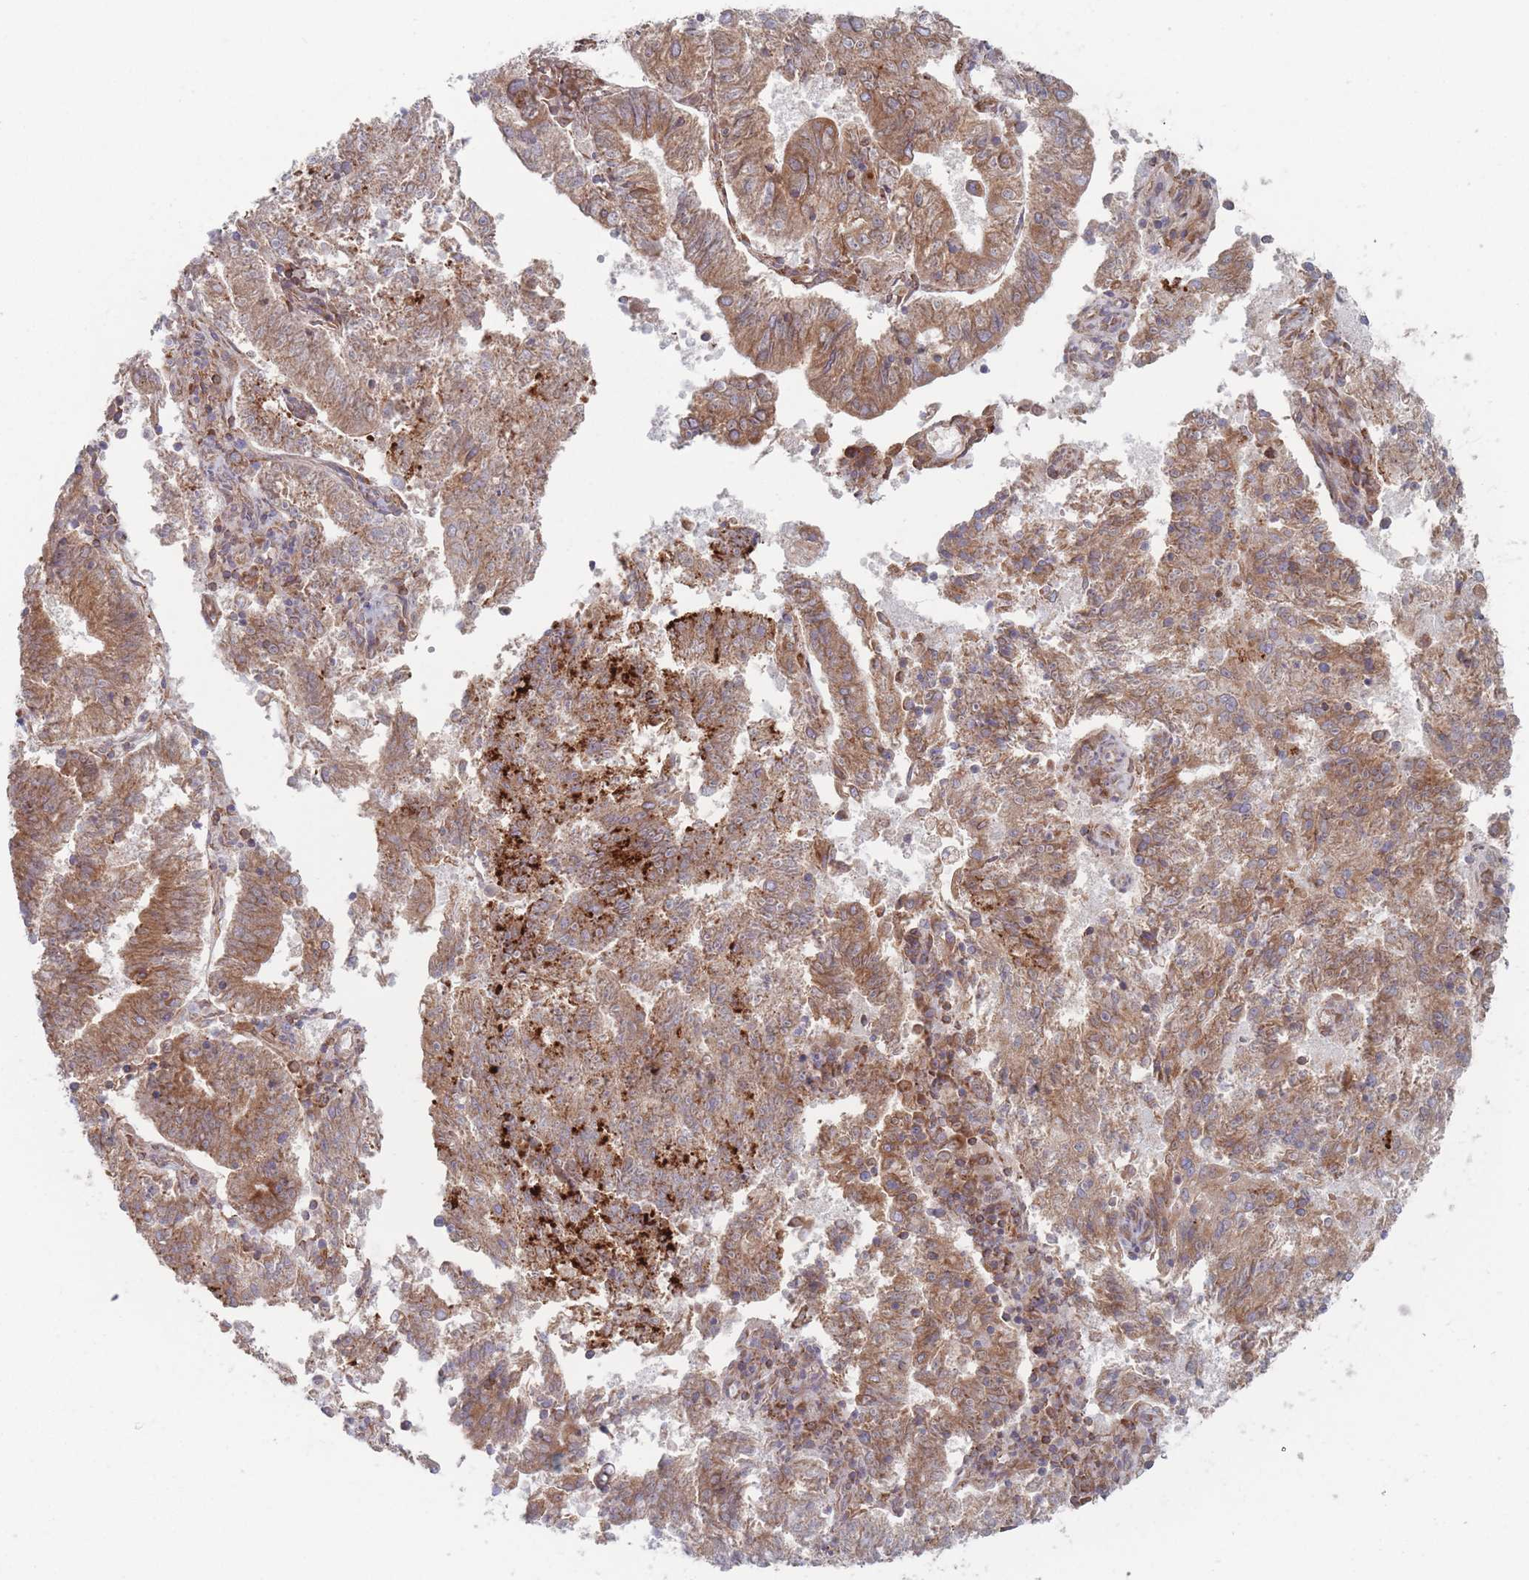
{"staining": {"intensity": "moderate", "quantity": ">75%", "location": "cytoplasmic/membranous"}, "tissue": "endometrial cancer", "cell_type": "Tumor cells", "image_type": "cancer", "snomed": [{"axis": "morphology", "description": "Adenocarcinoma, NOS"}, {"axis": "topography", "description": "Endometrium"}], "caption": "Adenocarcinoma (endometrial) stained for a protein (brown) reveals moderate cytoplasmic/membranous positive expression in approximately >75% of tumor cells.", "gene": "KDSR", "patient": {"sex": "female", "age": 82}}